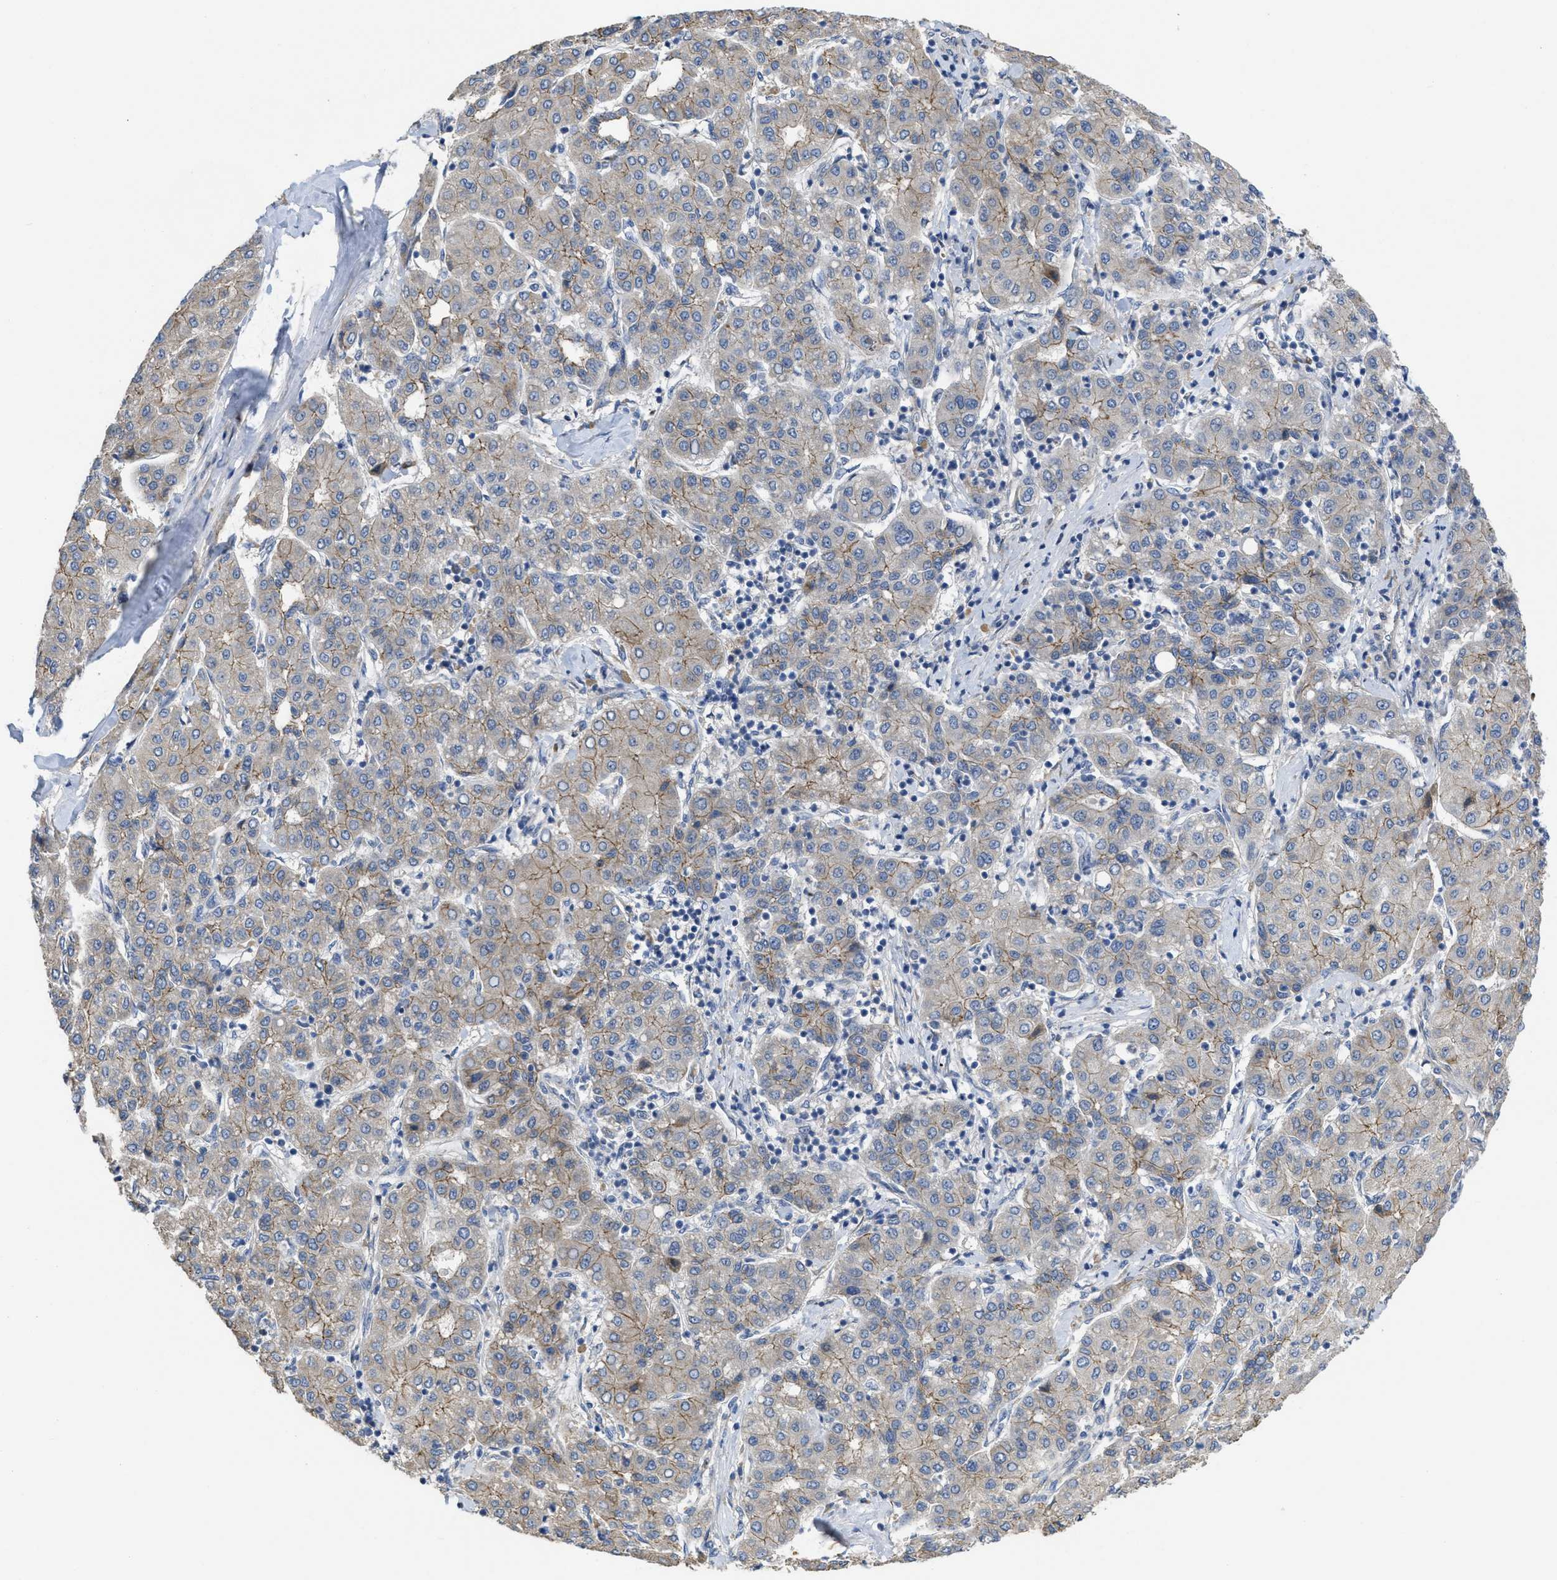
{"staining": {"intensity": "weak", "quantity": "25%-75%", "location": "cytoplasmic/membranous"}, "tissue": "liver cancer", "cell_type": "Tumor cells", "image_type": "cancer", "snomed": [{"axis": "morphology", "description": "Carcinoma, Hepatocellular, NOS"}, {"axis": "topography", "description": "Liver"}], "caption": "IHC of liver cancer reveals low levels of weak cytoplasmic/membranous staining in approximately 25%-75% of tumor cells.", "gene": "CDPF1", "patient": {"sex": "male", "age": 65}}